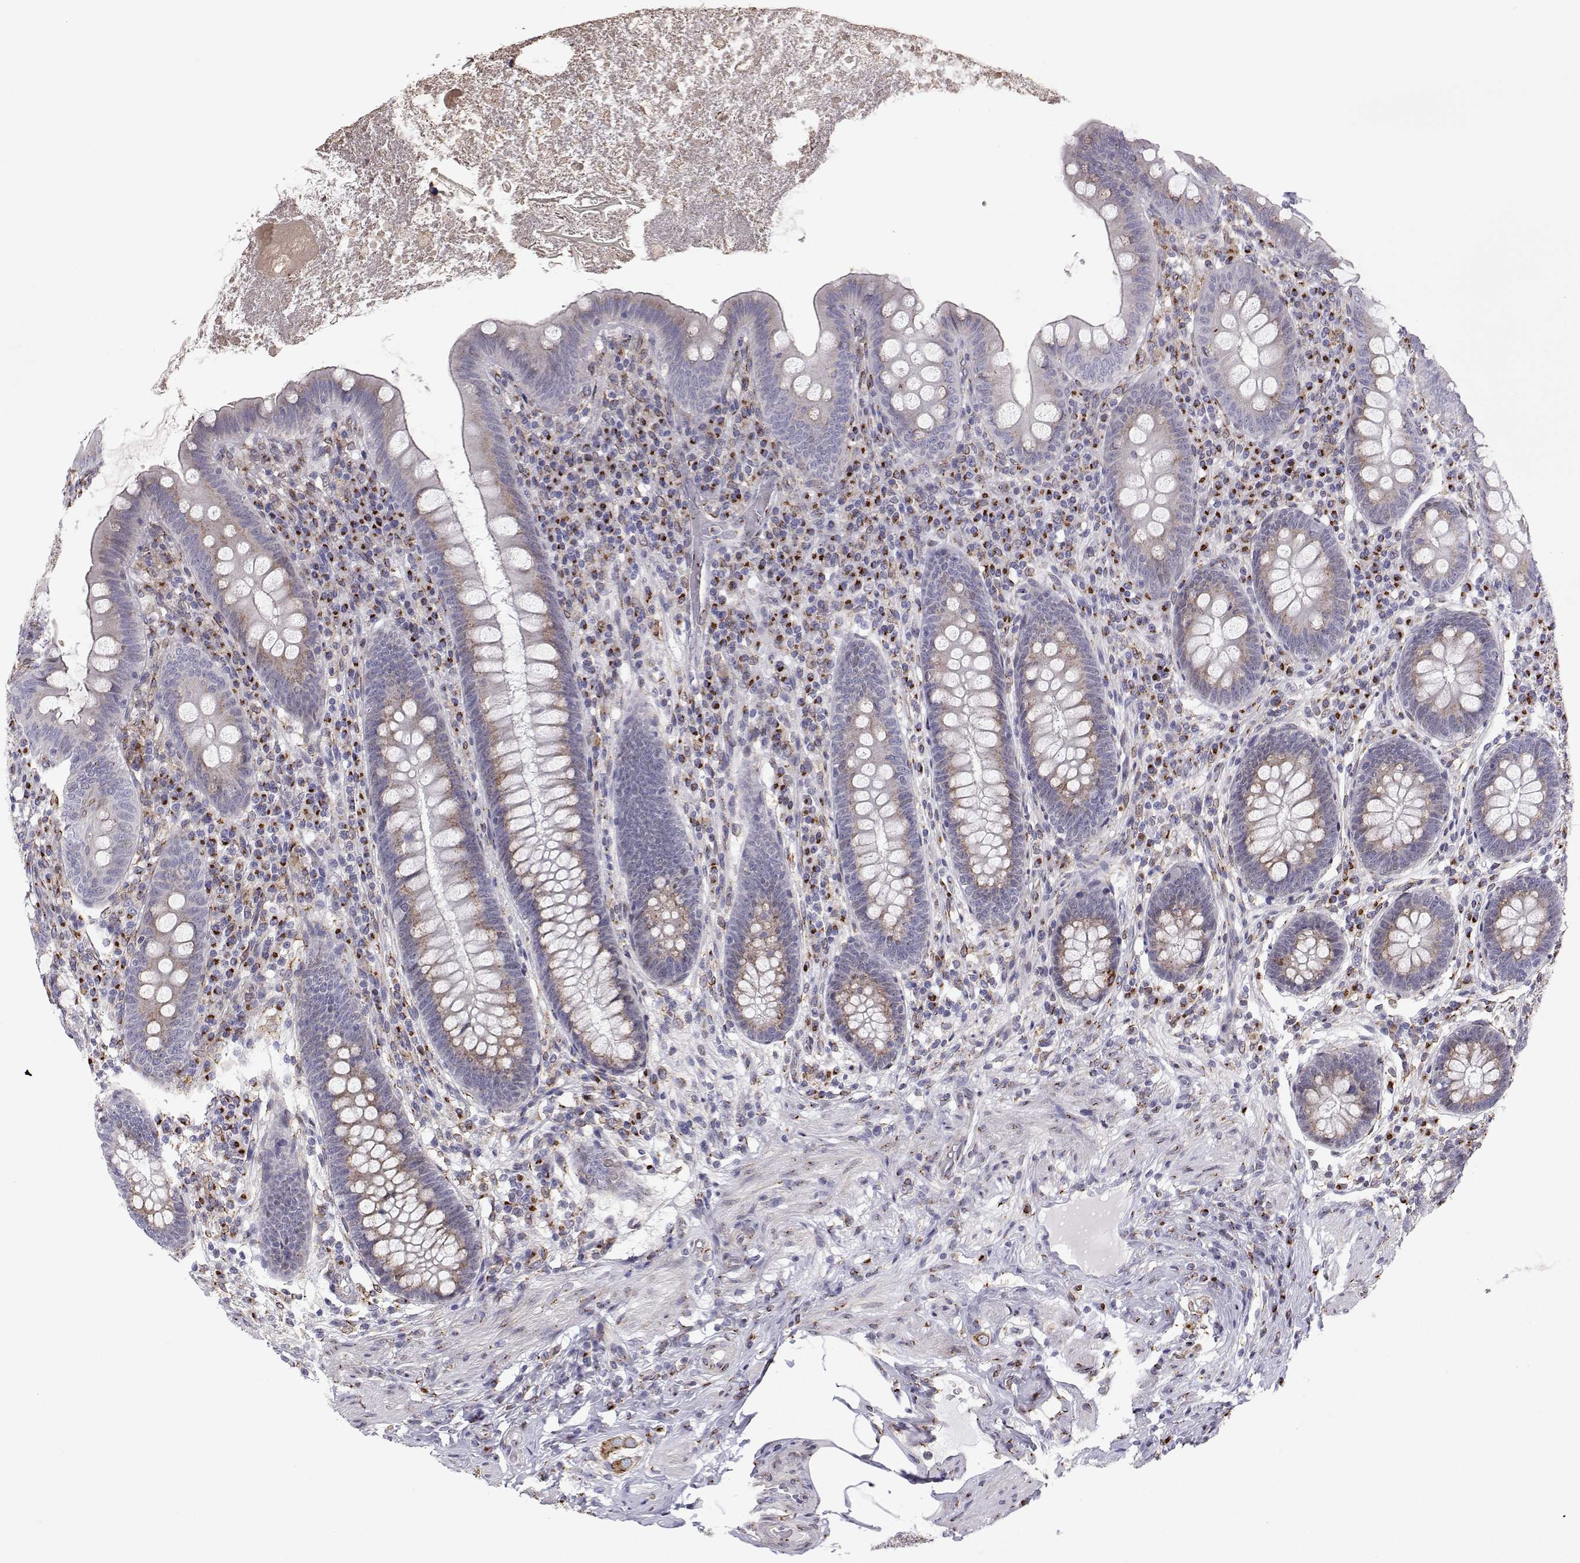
{"staining": {"intensity": "weak", "quantity": "25%-75%", "location": "cytoplasmic/membranous"}, "tissue": "appendix", "cell_type": "Glandular cells", "image_type": "normal", "snomed": [{"axis": "morphology", "description": "Normal tissue, NOS"}, {"axis": "topography", "description": "Appendix"}], "caption": "Glandular cells exhibit low levels of weak cytoplasmic/membranous expression in approximately 25%-75% of cells in unremarkable appendix. (DAB (3,3'-diaminobenzidine) IHC, brown staining for protein, blue staining for nuclei).", "gene": "STARD13", "patient": {"sex": "male", "age": 71}}